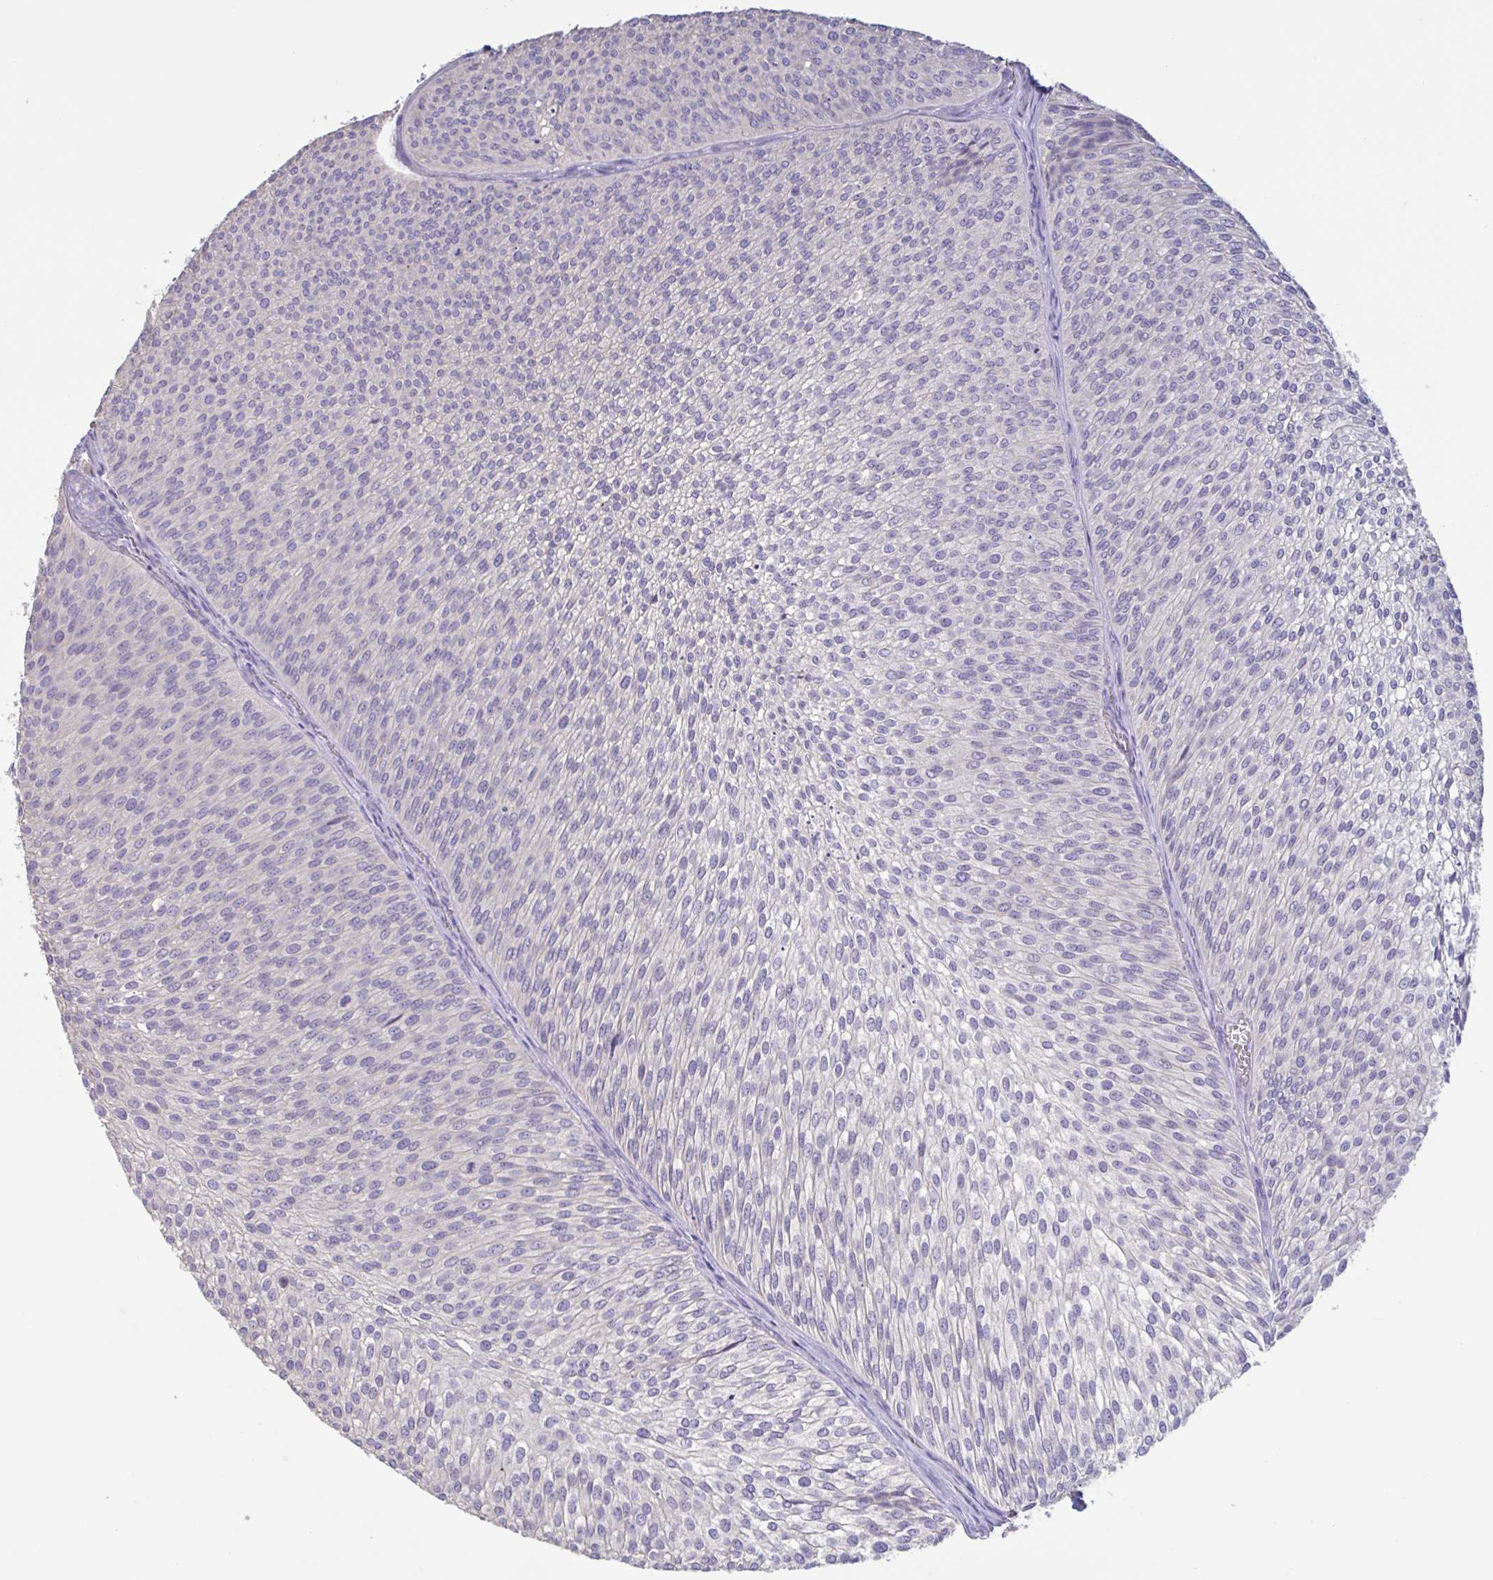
{"staining": {"intensity": "negative", "quantity": "none", "location": "none"}, "tissue": "urothelial cancer", "cell_type": "Tumor cells", "image_type": "cancer", "snomed": [{"axis": "morphology", "description": "Urothelial carcinoma, Low grade"}, {"axis": "topography", "description": "Urinary bladder"}], "caption": "Immunohistochemistry micrograph of human low-grade urothelial carcinoma stained for a protein (brown), which exhibits no staining in tumor cells.", "gene": "CHMP5", "patient": {"sex": "male", "age": 91}}